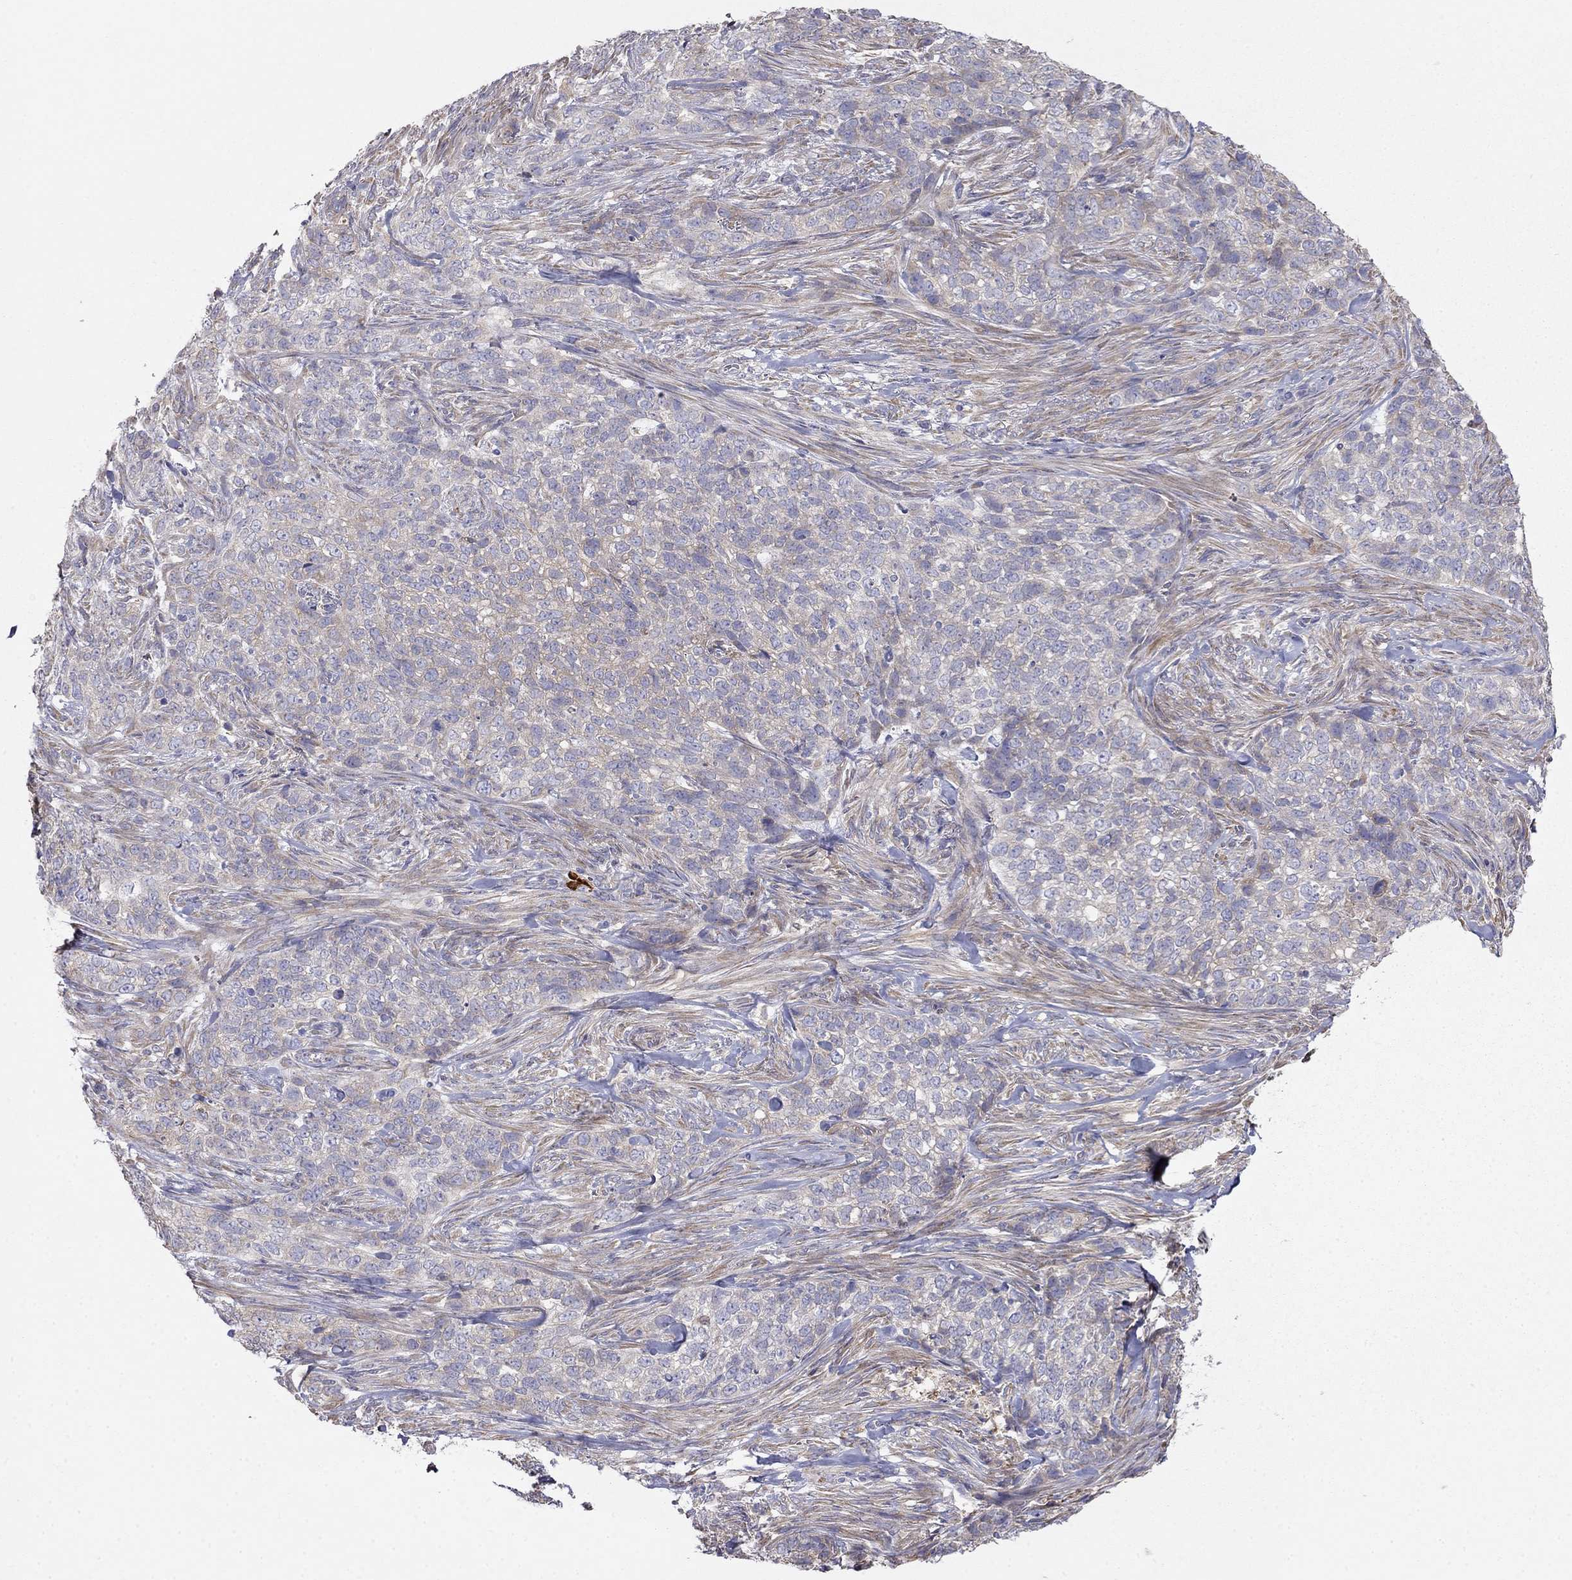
{"staining": {"intensity": "weak", "quantity": ">75%", "location": "cytoplasmic/membranous"}, "tissue": "skin cancer", "cell_type": "Tumor cells", "image_type": "cancer", "snomed": [{"axis": "morphology", "description": "Basal cell carcinoma"}, {"axis": "topography", "description": "Skin"}], "caption": "Protein analysis of skin basal cell carcinoma tissue shows weak cytoplasmic/membranous positivity in approximately >75% of tumor cells.", "gene": "LONRF2", "patient": {"sex": "female", "age": 69}}